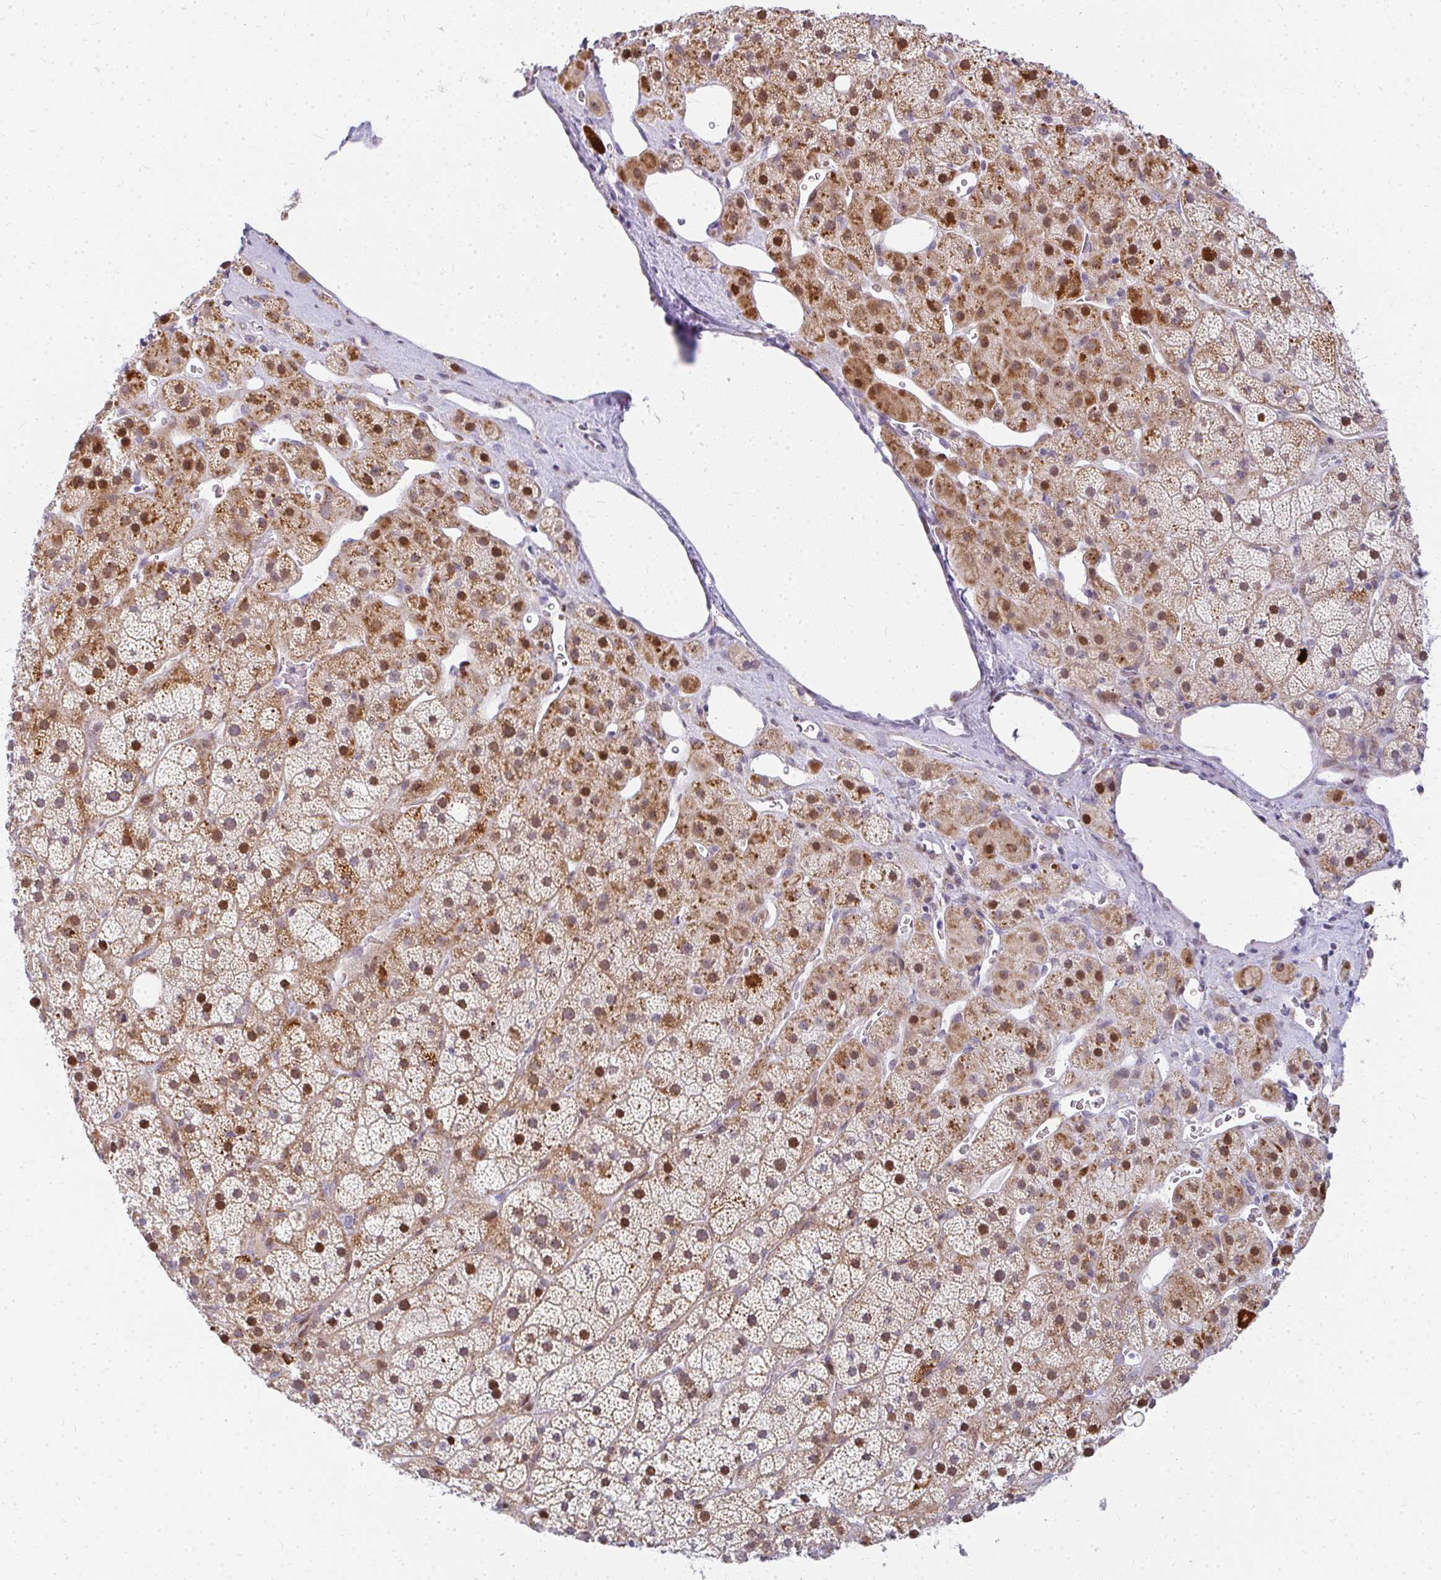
{"staining": {"intensity": "strong", "quantity": "25%-75%", "location": "cytoplasmic/membranous,nuclear"}, "tissue": "adrenal gland", "cell_type": "Glandular cells", "image_type": "normal", "snomed": [{"axis": "morphology", "description": "Normal tissue, NOS"}, {"axis": "topography", "description": "Adrenal gland"}], "caption": "Immunohistochemical staining of normal human adrenal gland shows 25%-75% levels of strong cytoplasmic/membranous,nuclear protein positivity in approximately 25%-75% of glandular cells. (Stains: DAB in brown, nuclei in blue, Microscopy: brightfield microscopy at high magnification).", "gene": "PLA2G5", "patient": {"sex": "male", "age": 57}}